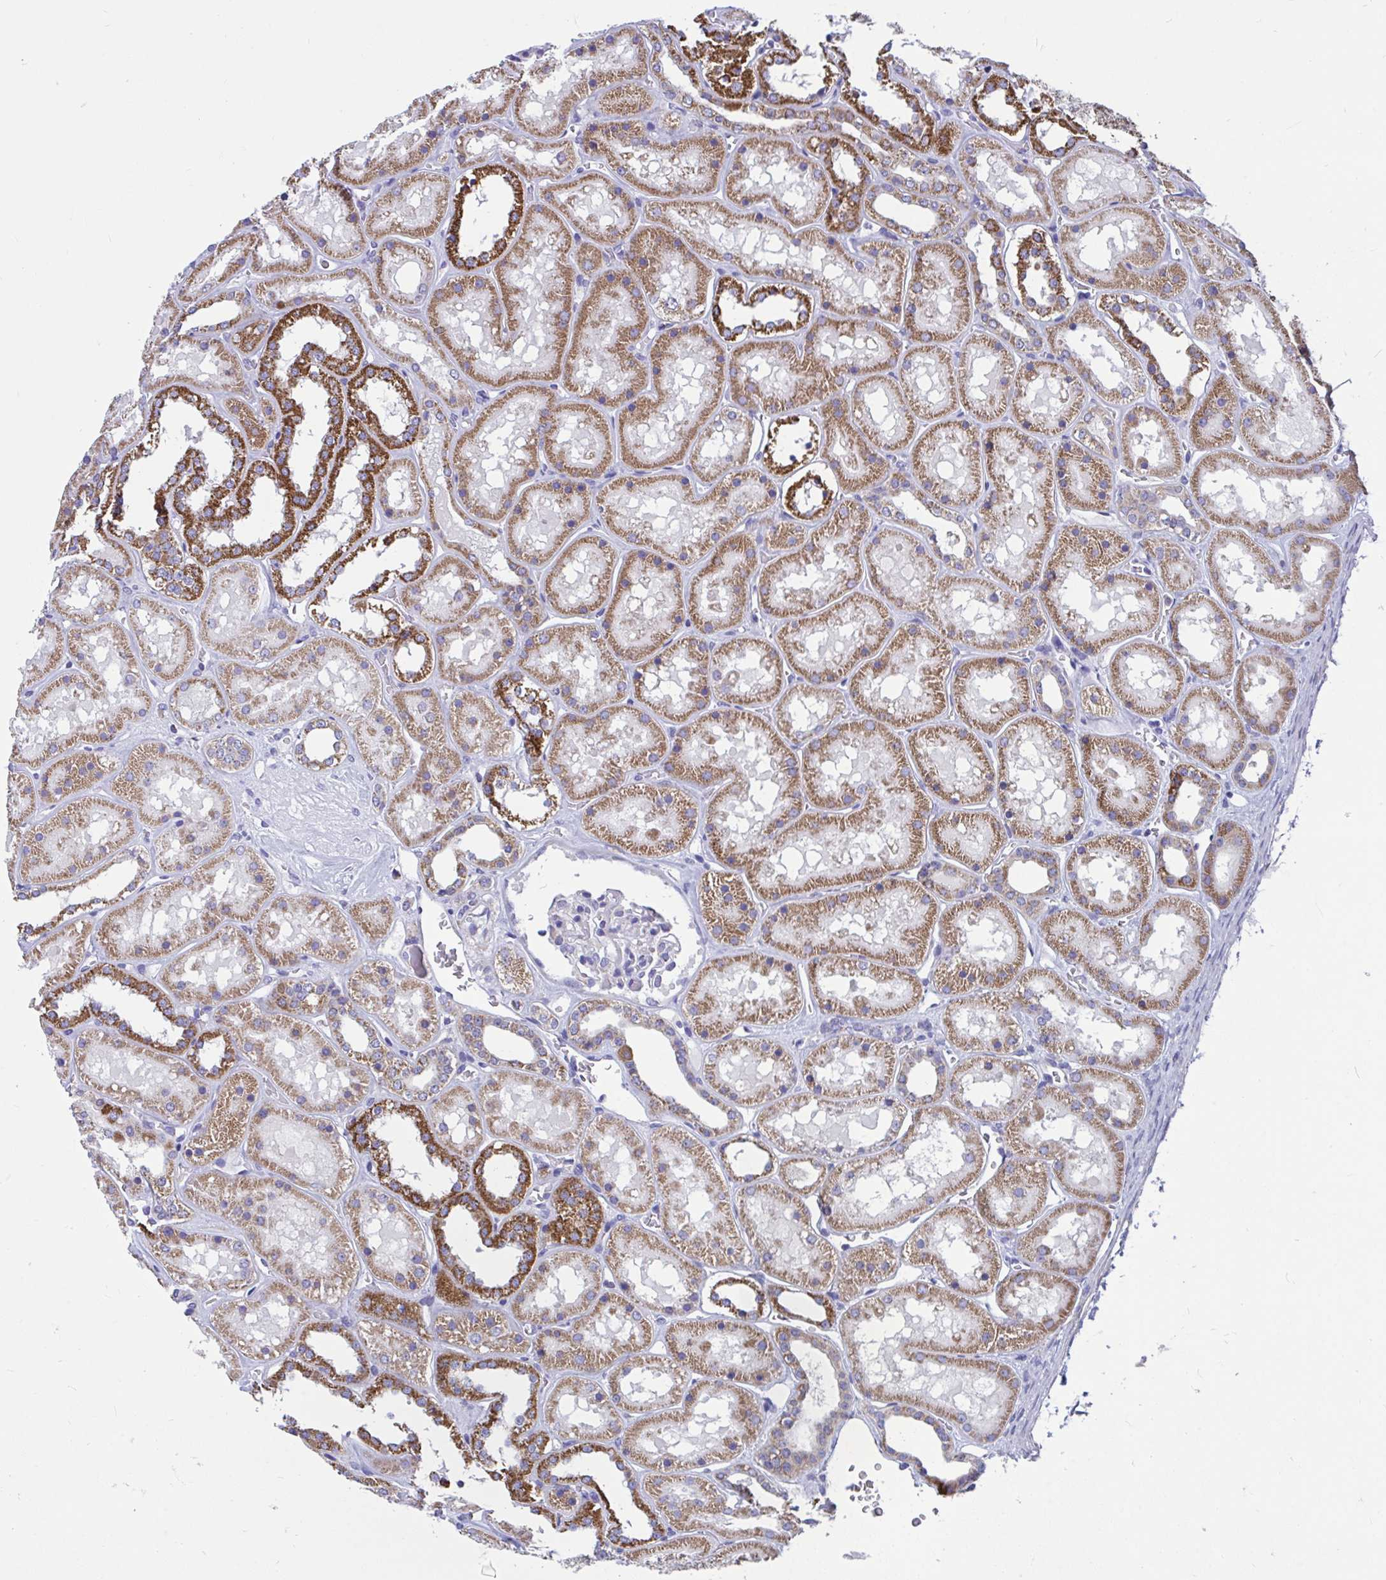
{"staining": {"intensity": "negative", "quantity": "none", "location": "none"}, "tissue": "kidney", "cell_type": "Cells in glomeruli", "image_type": "normal", "snomed": [{"axis": "morphology", "description": "Normal tissue, NOS"}, {"axis": "topography", "description": "Kidney"}], "caption": "Protein analysis of benign kidney displays no significant positivity in cells in glomeruli.", "gene": "OR13A1", "patient": {"sex": "female", "age": 41}}